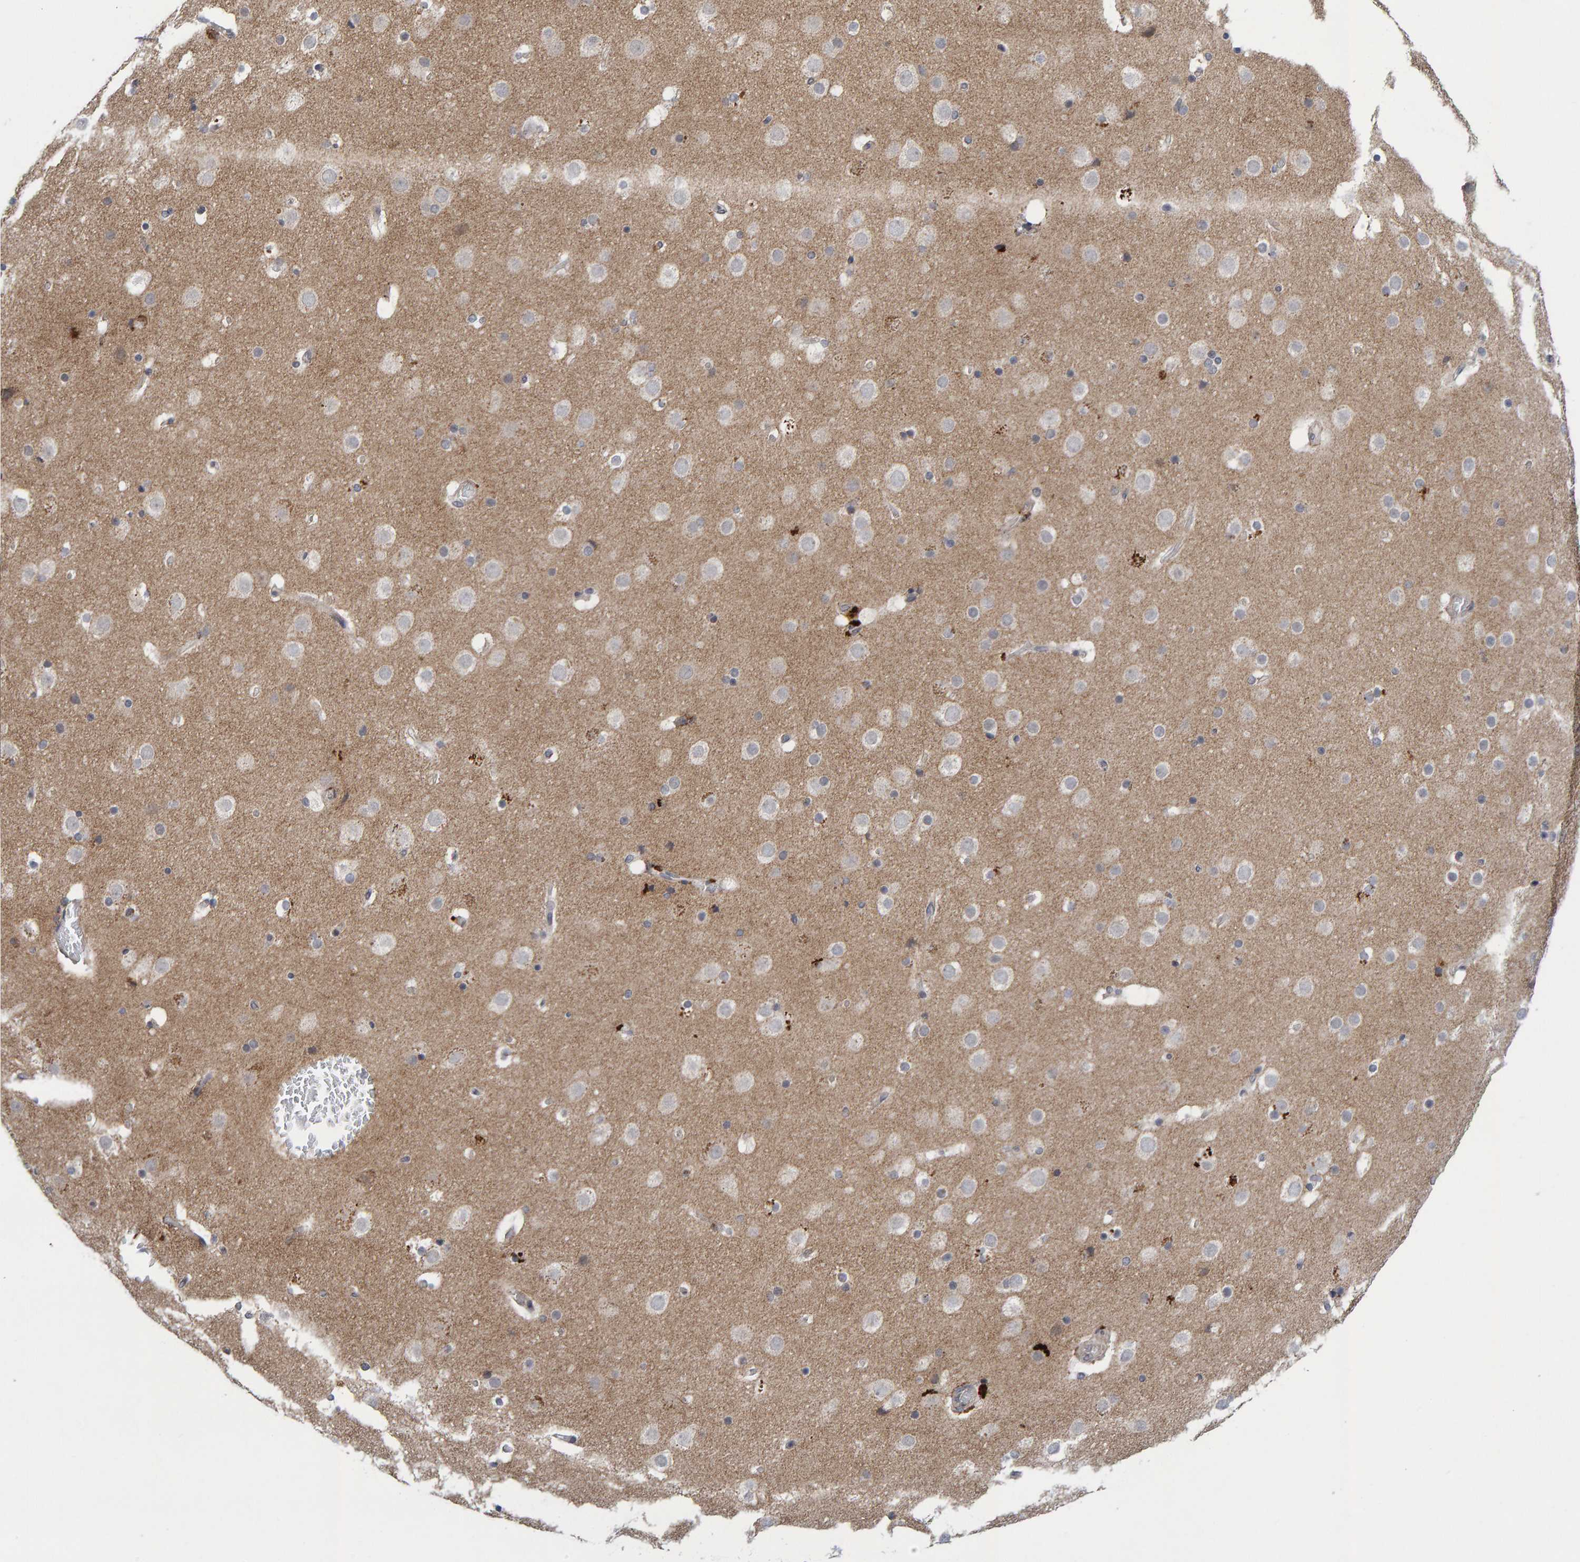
{"staining": {"intensity": "weak", "quantity": "<25%", "location": "cytoplasmic/membranous"}, "tissue": "cerebral cortex", "cell_type": "Endothelial cells", "image_type": "normal", "snomed": [{"axis": "morphology", "description": "Normal tissue, NOS"}, {"axis": "topography", "description": "Cerebral cortex"}], "caption": "The immunohistochemistry (IHC) micrograph has no significant expression in endothelial cells of cerebral cortex.", "gene": "CDH2", "patient": {"sex": "male", "age": 57}}